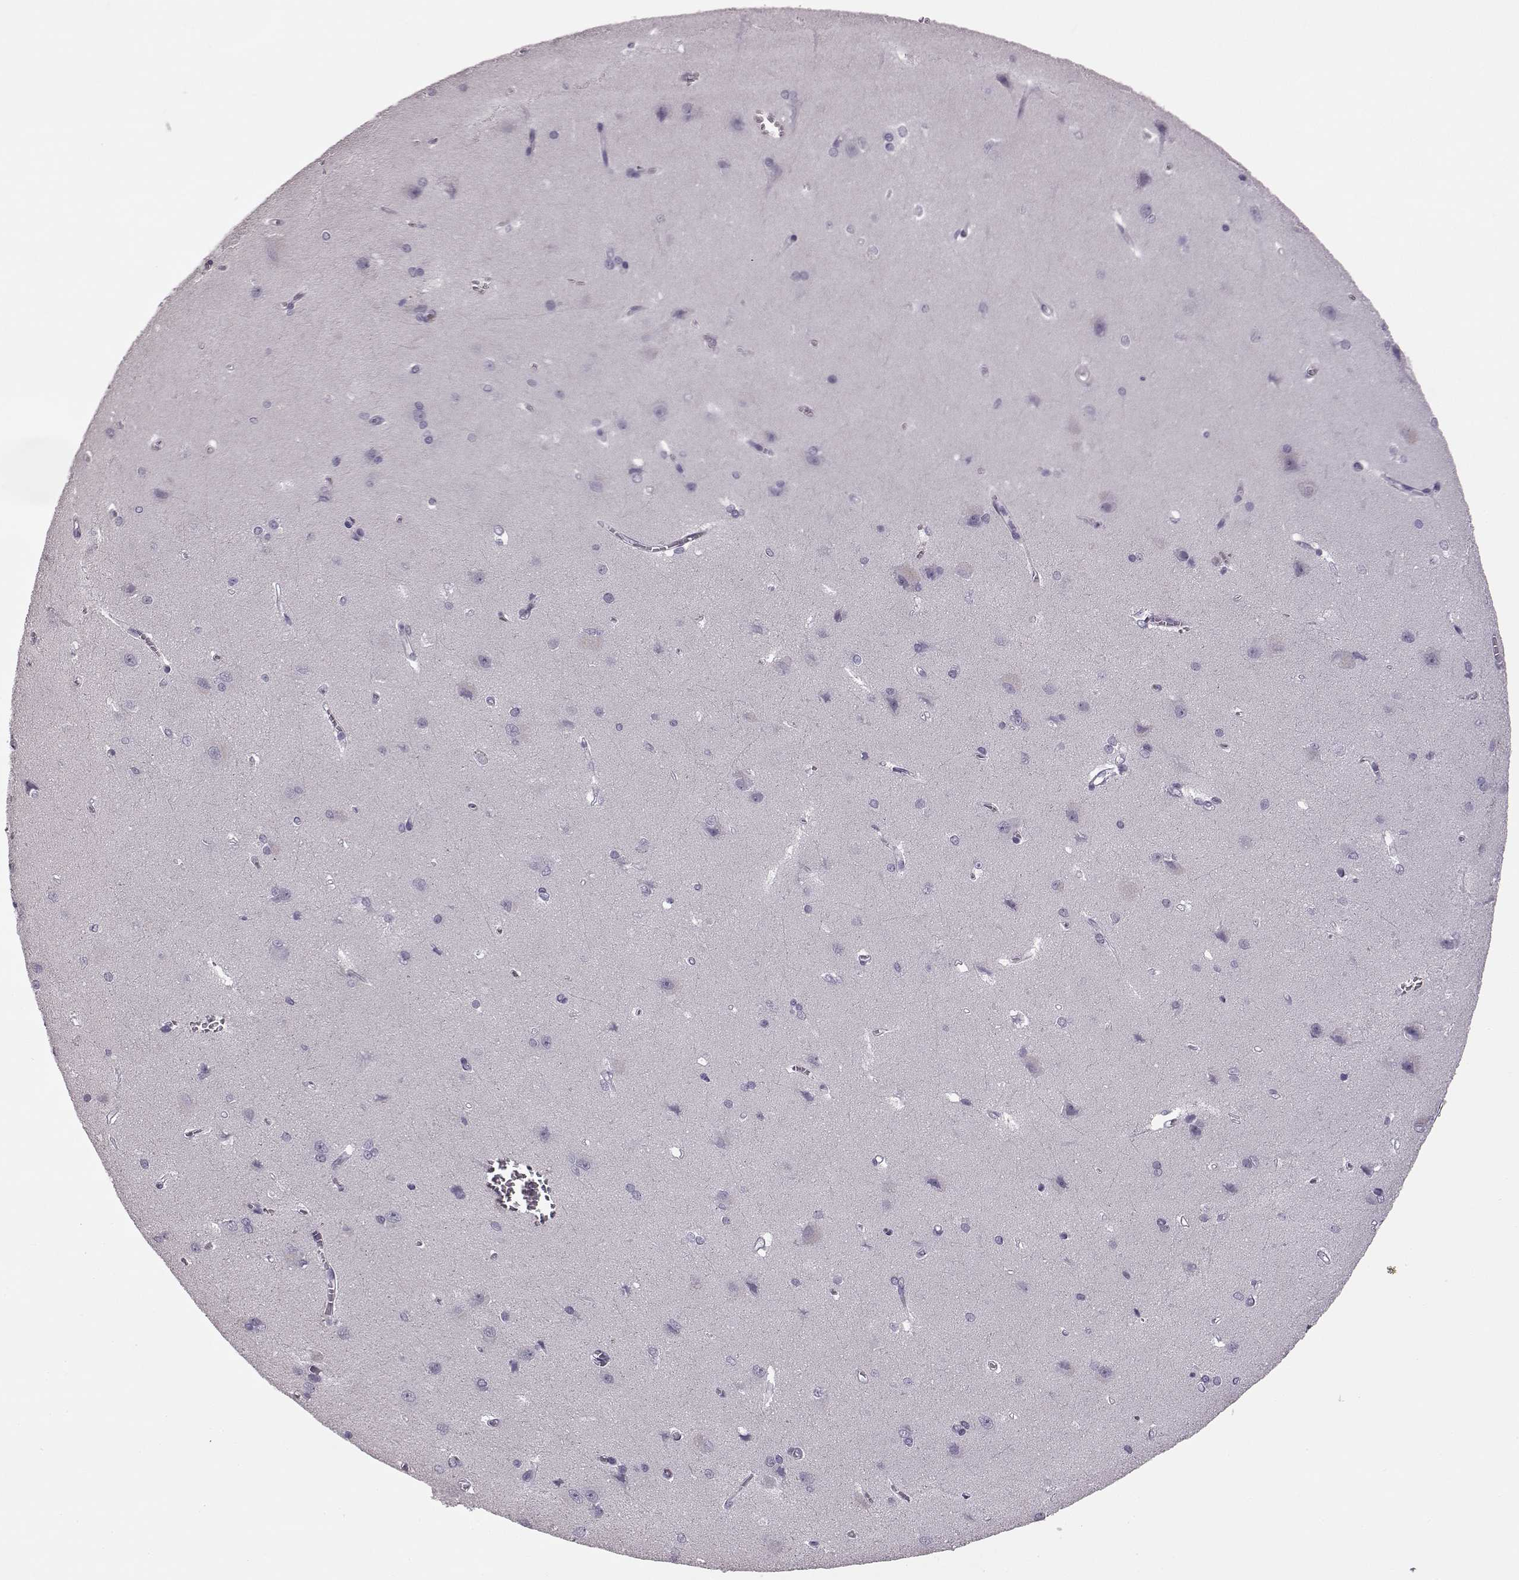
{"staining": {"intensity": "negative", "quantity": "none", "location": "none"}, "tissue": "cerebral cortex", "cell_type": "Endothelial cells", "image_type": "normal", "snomed": [{"axis": "morphology", "description": "Normal tissue, NOS"}, {"axis": "topography", "description": "Cerebral cortex"}], "caption": "Immunohistochemical staining of benign human cerebral cortex demonstrates no significant expression in endothelial cells.", "gene": "AIPL1", "patient": {"sex": "male", "age": 37}}